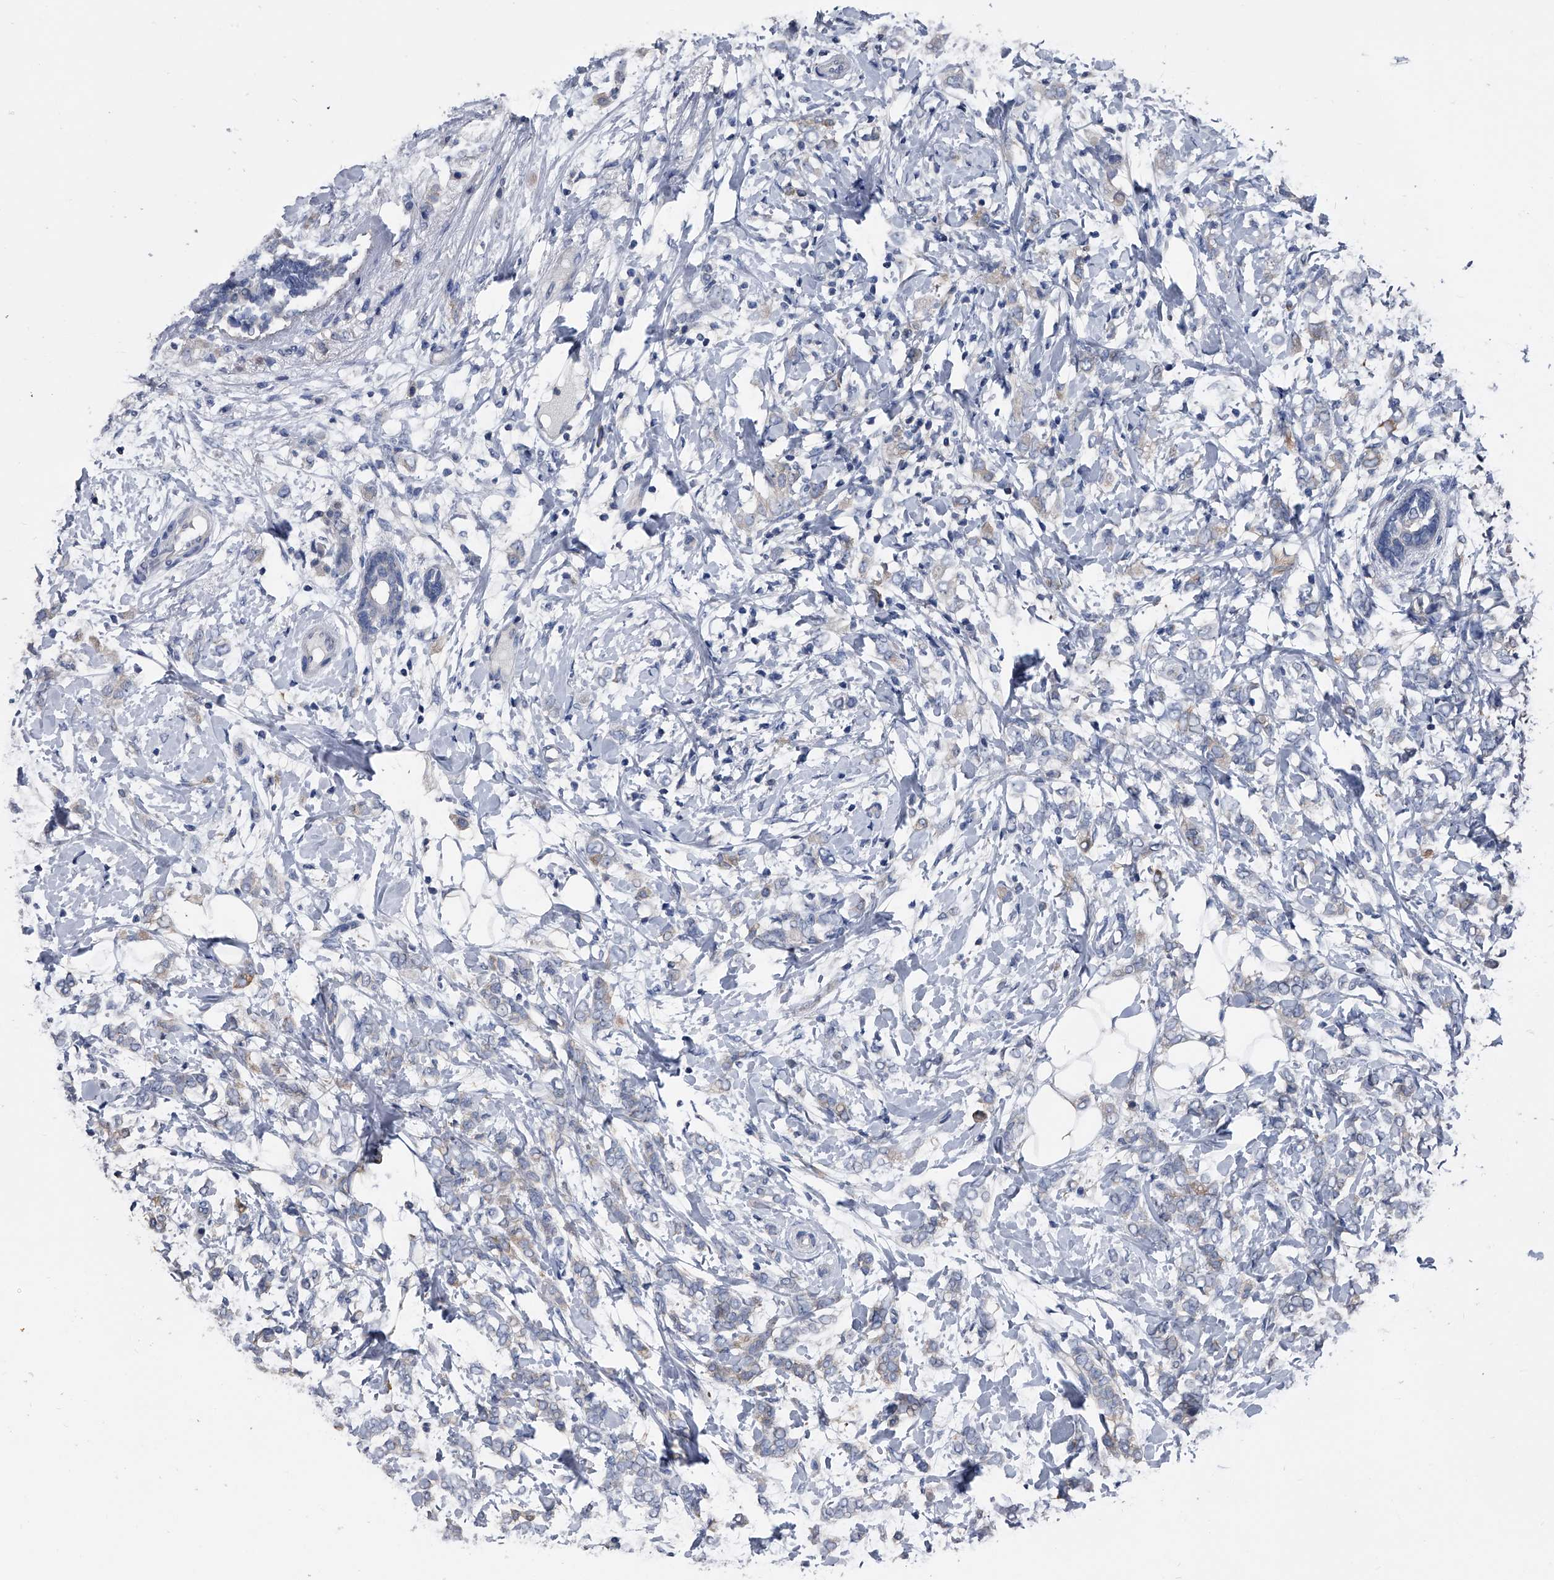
{"staining": {"intensity": "weak", "quantity": "<25%", "location": "cytoplasmic/membranous"}, "tissue": "breast cancer", "cell_type": "Tumor cells", "image_type": "cancer", "snomed": [{"axis": "morphology", "description": "Normal tissue, NOS"}, {"axis": "morphology", "description": "Lobular carcinoma"}, {"axis": "topography", "description": "Breast"}], "caption": "Image shows no protein expression in tumor cells of breast lobular carcinoma tissue.", "gene": "KIF13A", "patient": {"sex": "female", "age": 47}}